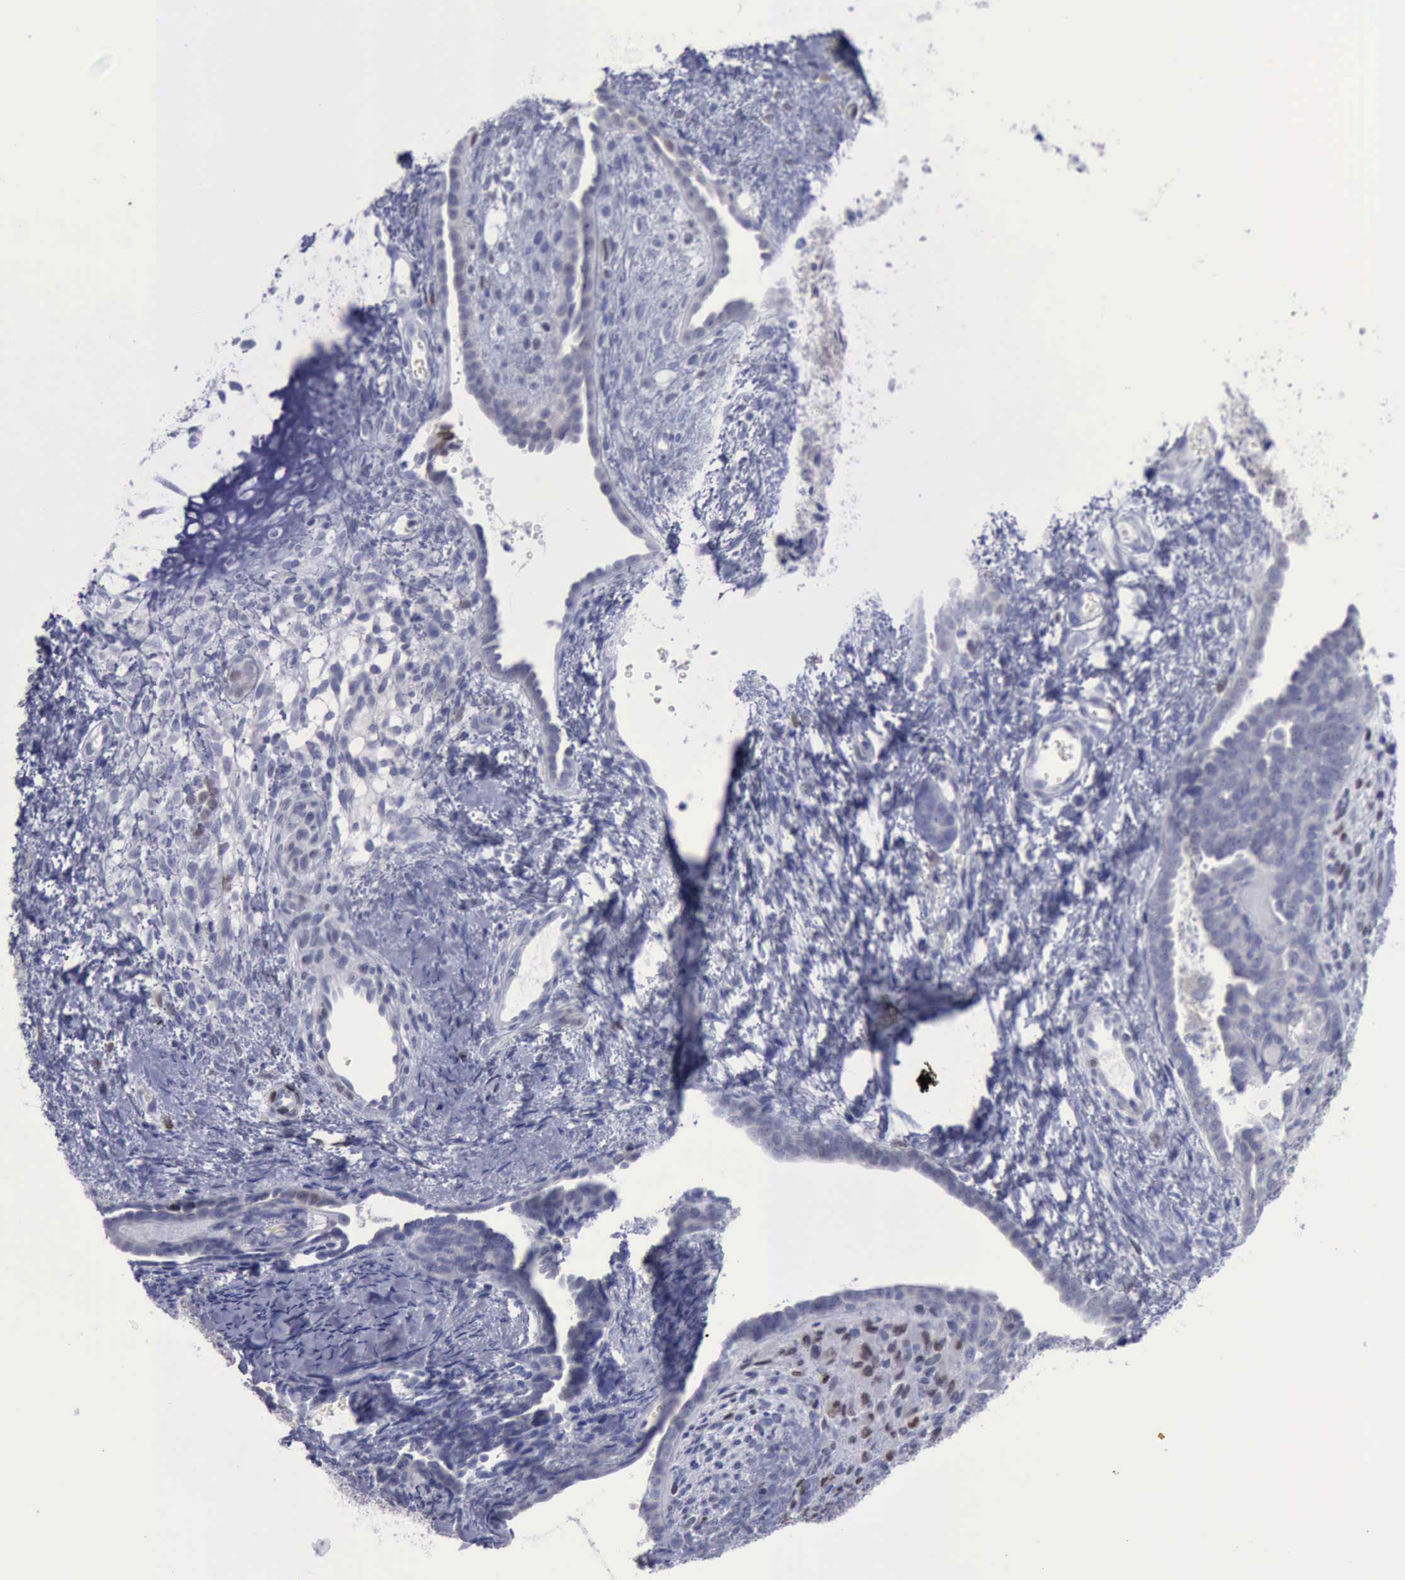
{"staining": {"intensity": "negative", "quantity": "none", "location": "none"}, "tissue": "endometrial cancer", "cell_type": "Tumor cells", "image_type": "cancer", "snomed": [{"axis": "morphology", "description": "Neoplasm, malignant, NOS"}, {"axis": "topography", "description": "Endometrium"}], "caption": "The histopathology image demonstrates no staining of tumor cells in neoplasm (malignant) (endometrial).", "gene": "SATB2", "patient": {"sex": "female", "age": 74}}